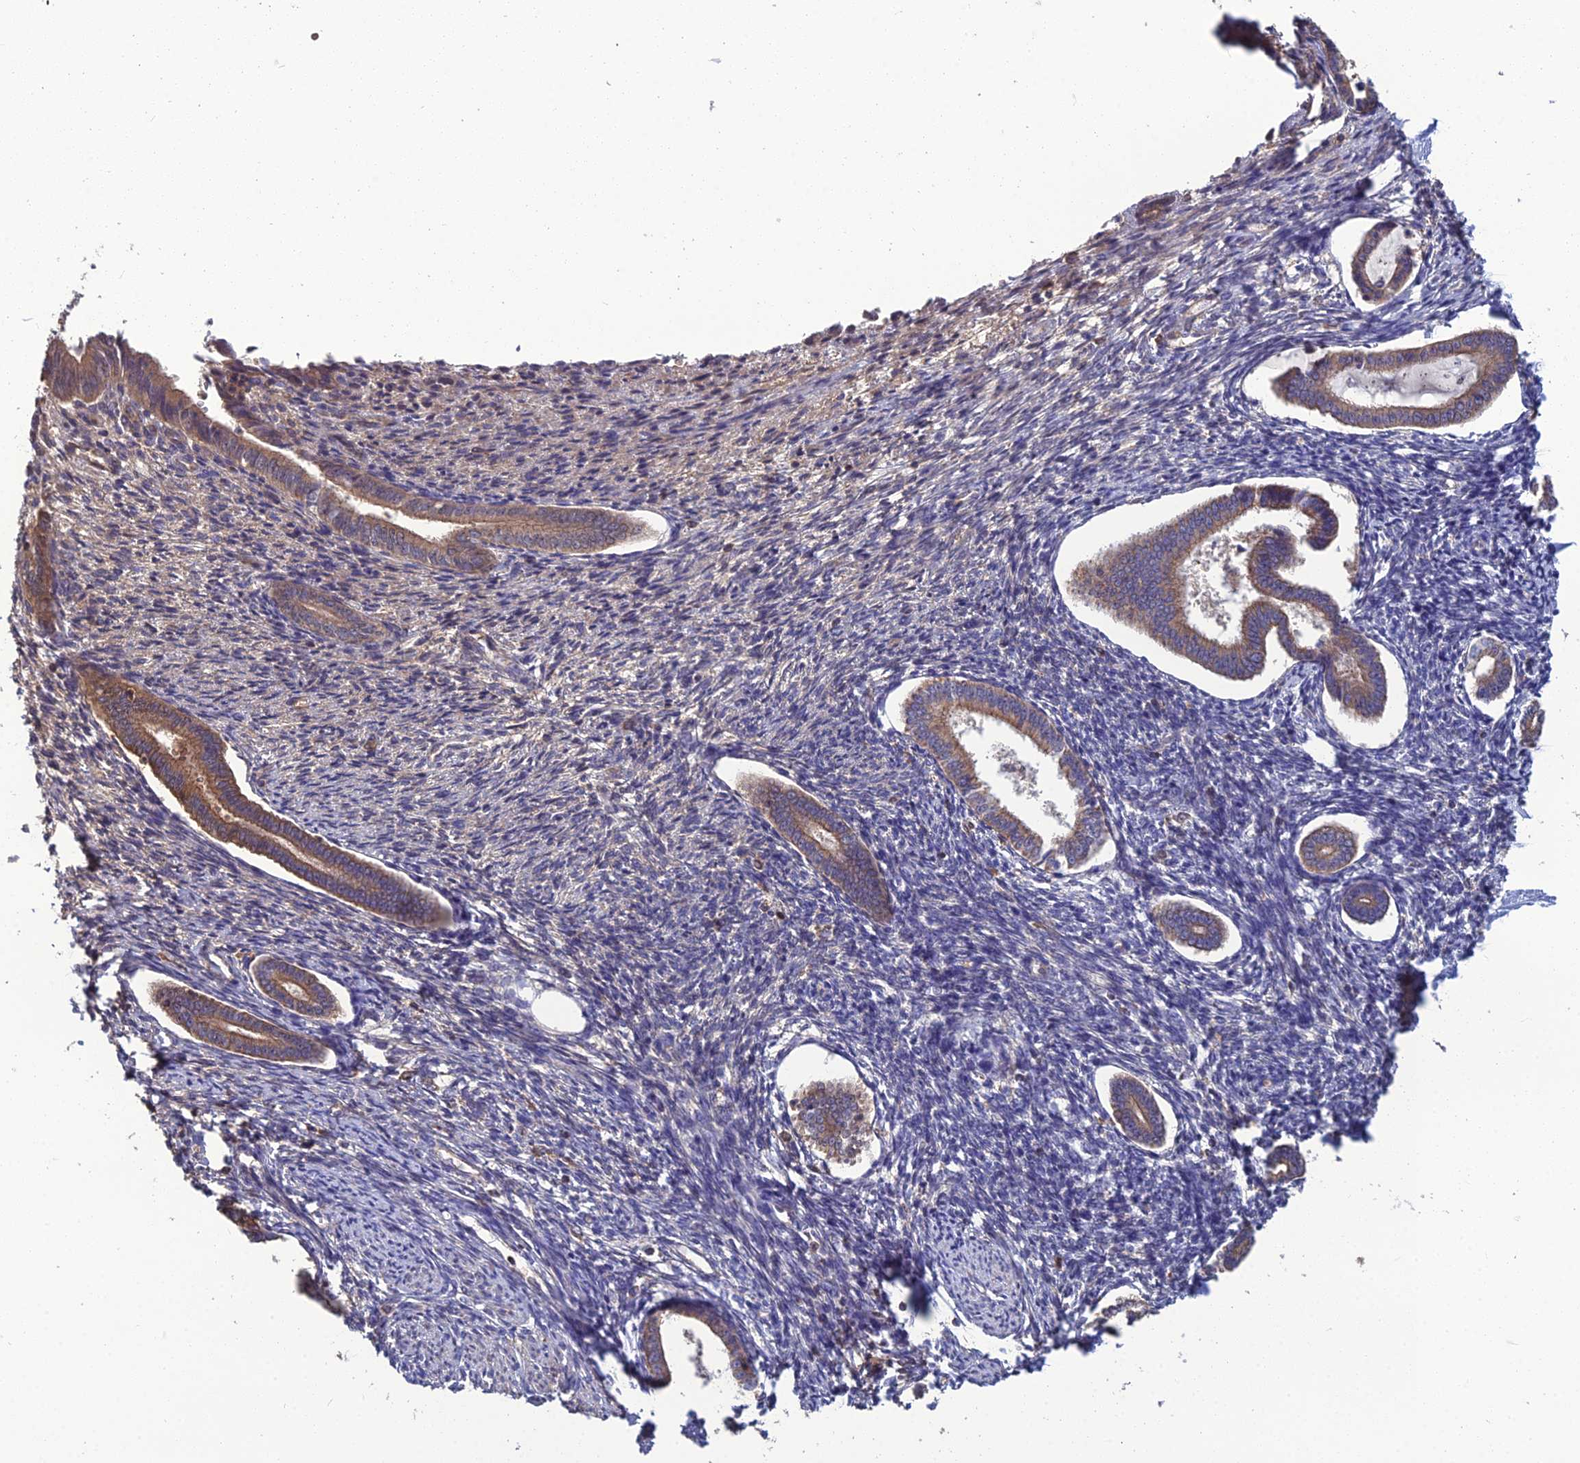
{"staining": {"intensity": "weak", "quantity": "25%-75%", "location": "cytoplasmic/membranous"}, "tissue": "endometrium", "cell_type": "Cells in endometrial stroma", "image_type": "normal", "snomed": [{"axis": "morphology", "description": "Normal tissue, NOS"}, {"axis": "topography", "description": "Endometrium"}], "caption": "Immunohistochemistry image of benign endometrium: human endometrium stained using immunohistochemistry shows low levels of weak protein expression localized specifically in the cytoplasmic/membranous of cells in endometrial stroma, appearing as a cytoplasmic/membranous brown color.", "gene": "GALR2", "patient": {"sex": "female", "age": 56}}